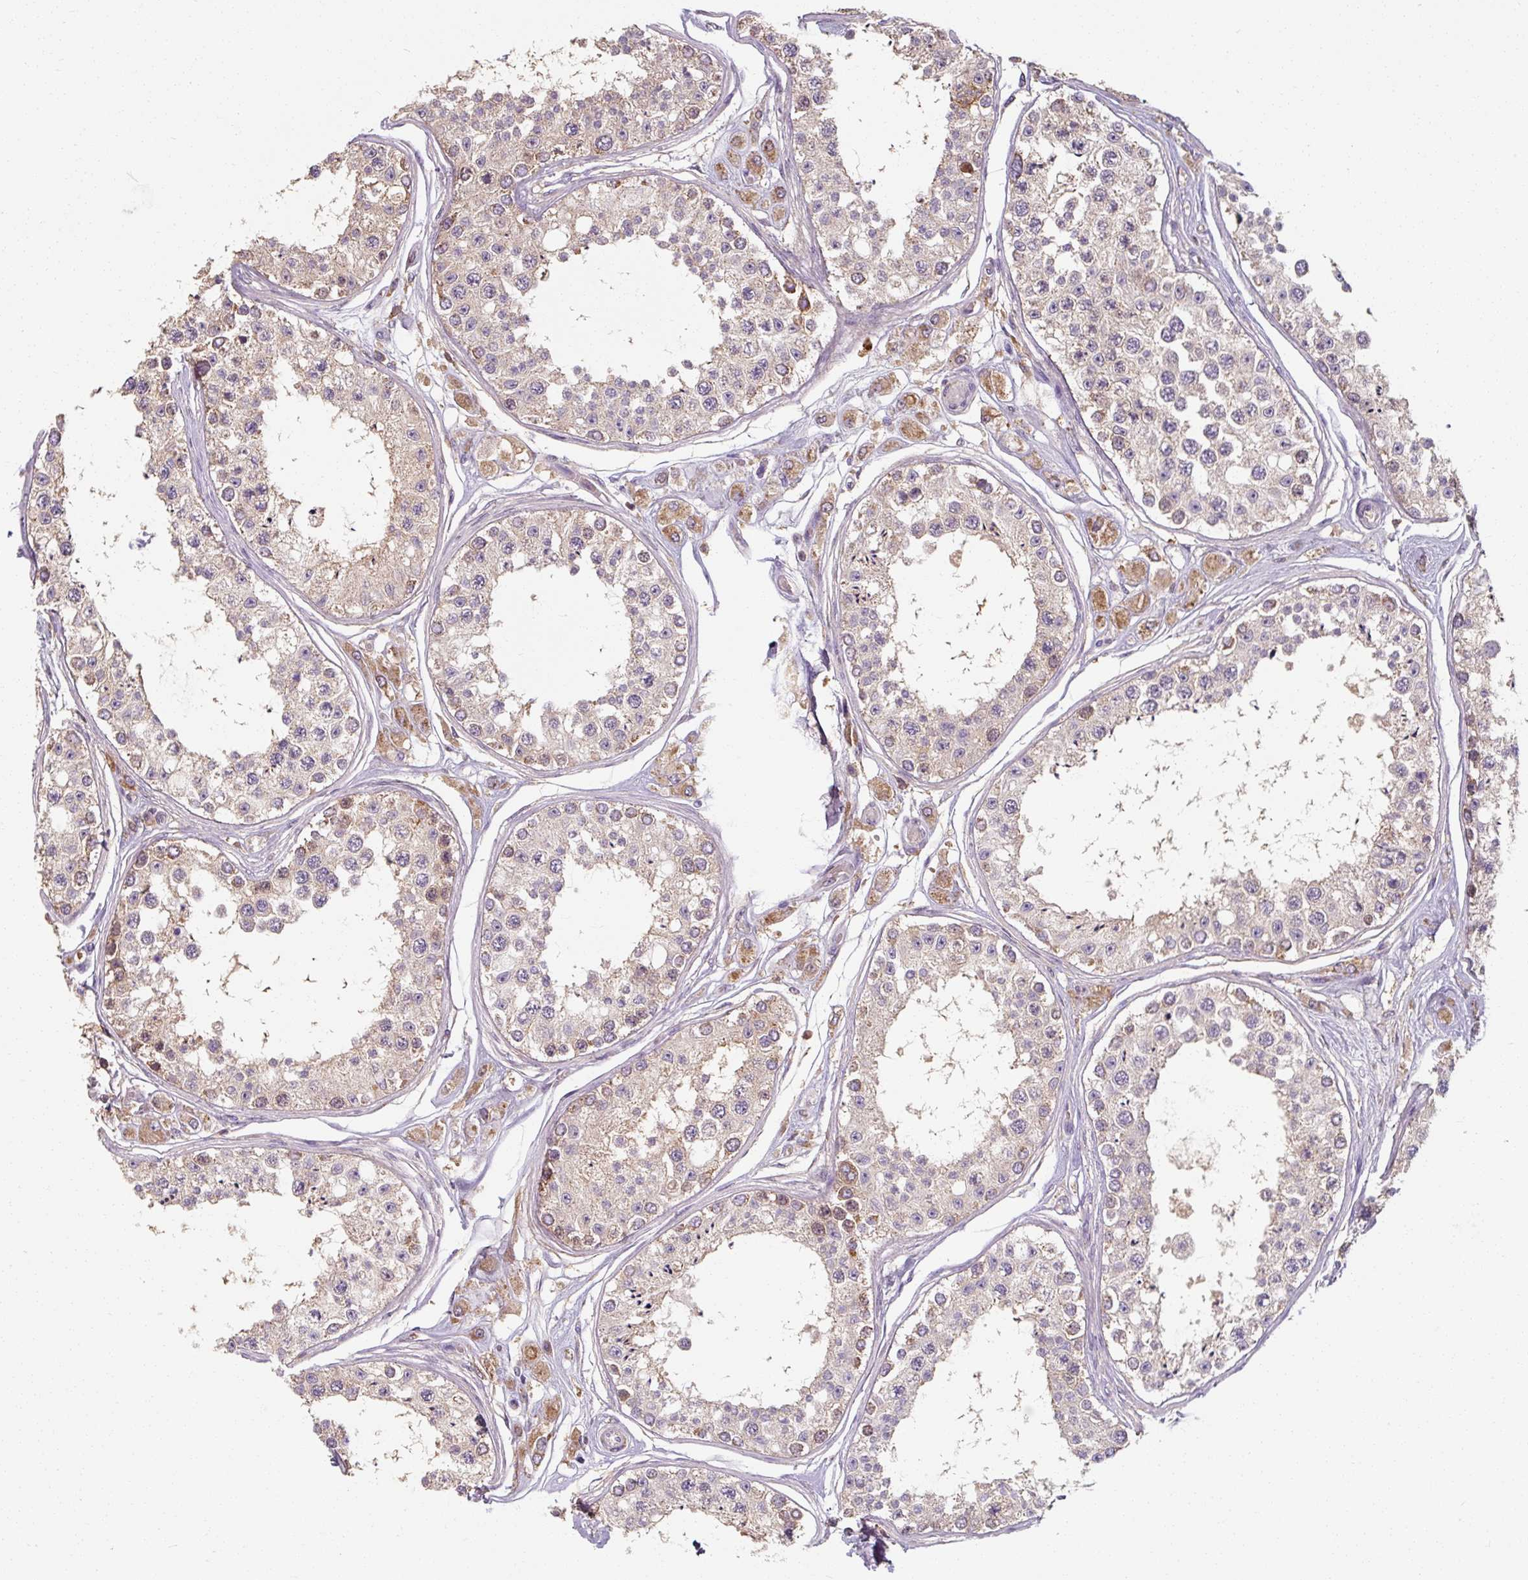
{"staining": {"intensity": "moderate", "quantity": "<25%", "location": "cytoplasmic/membranous"}, "tissue": "testis", "cell_type": "Cells in seminiferous ducts", "image_type": "normal", "snomed": [{"axis": "morphology", "description": "Normal tissue, NOS"}, {"axis": "topography", "description": "Testis"}], "caption": "A low amount of moderate cytoplasmic/membranous positivity is present in about <25% of cells in seminiferous ducts in normal testis. (DAB = brown stain, brightfield microscopy at high magnification).", "gene": "TSEN54", "patient": {"sex": "male", "age": 25}}